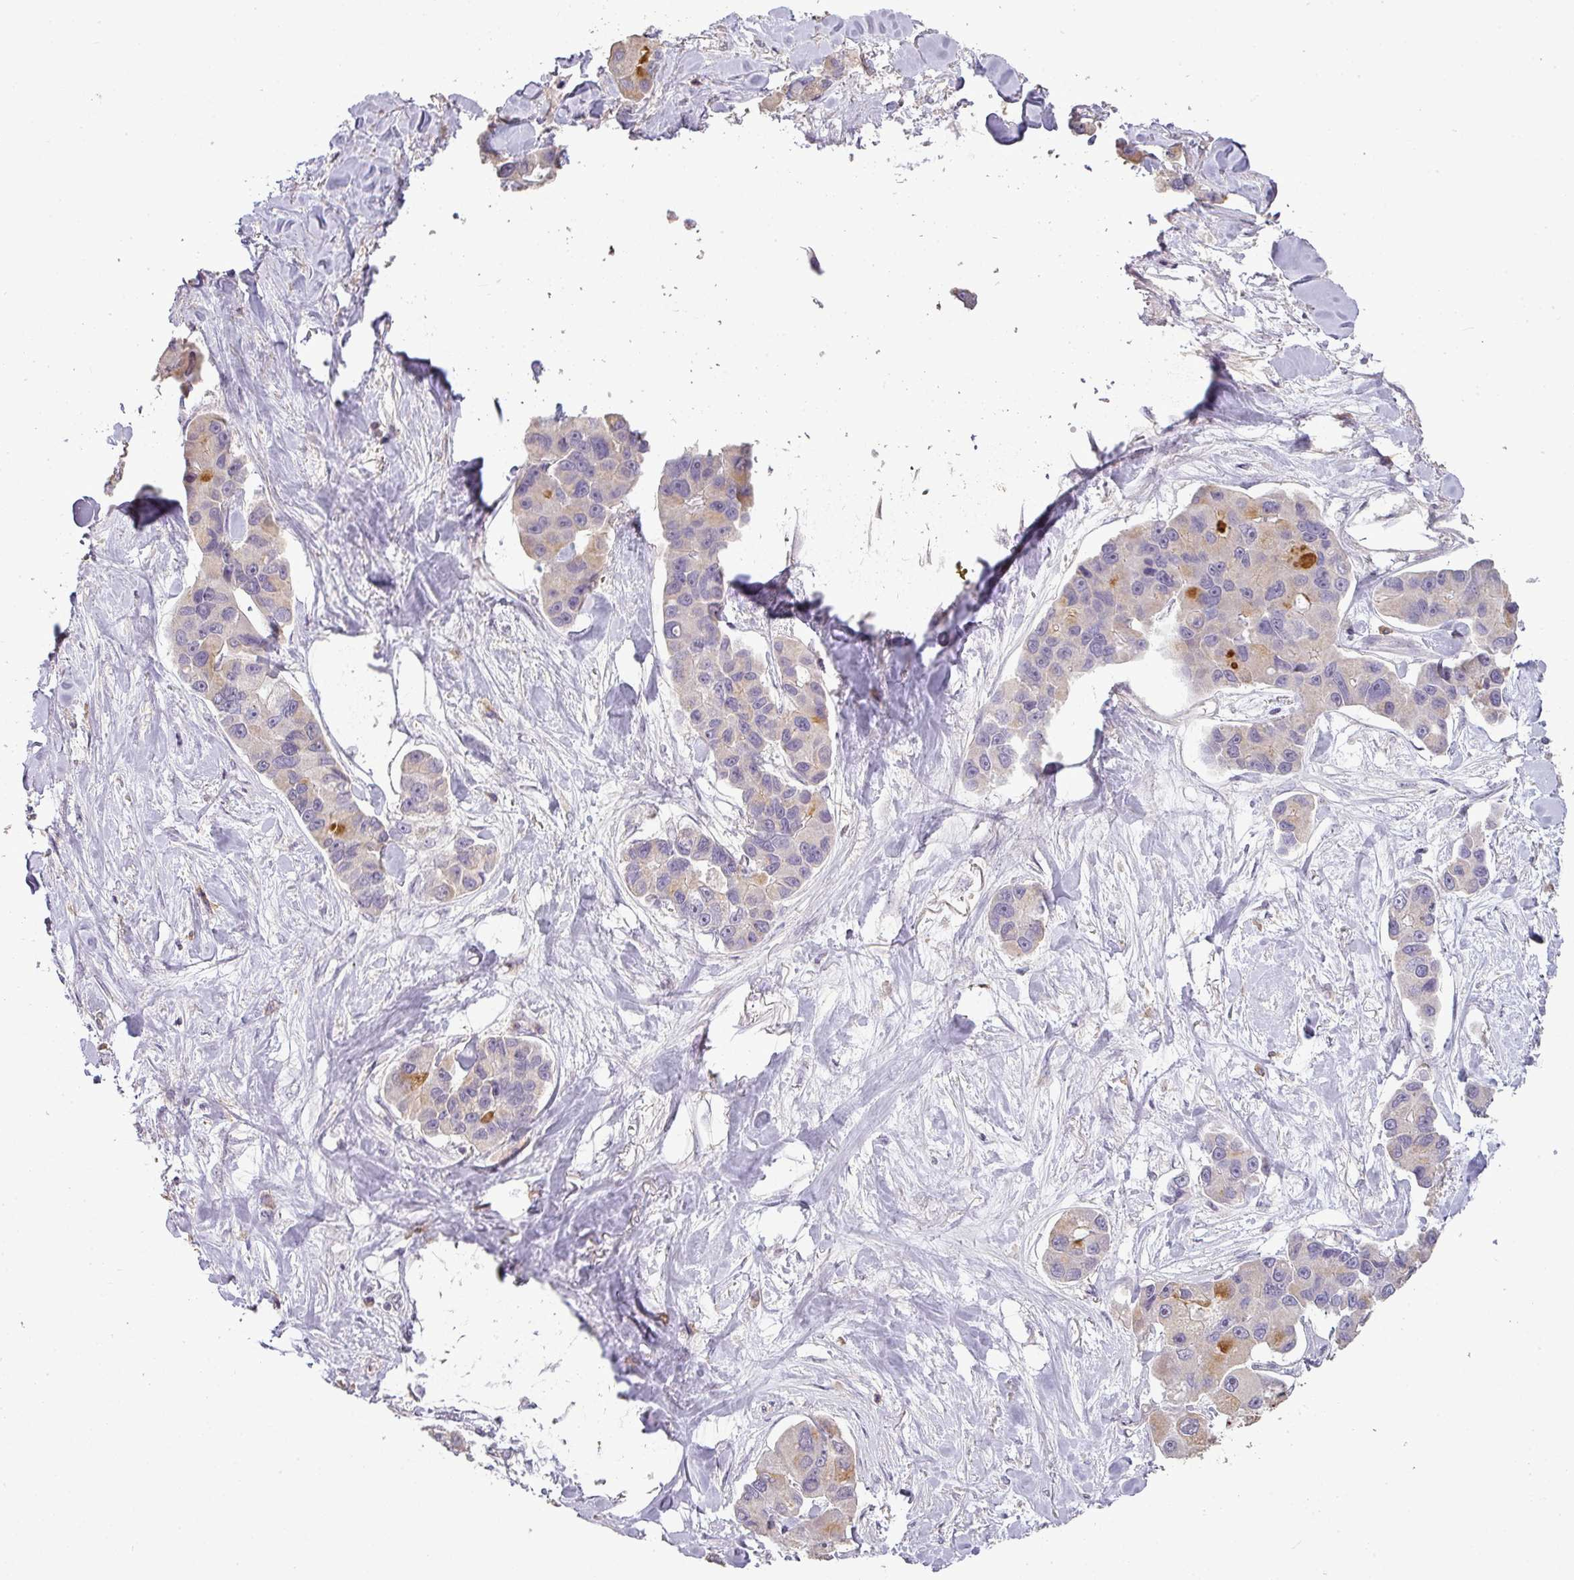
{"staining": {"intensity": "moderate", "quantity": "<25%", "location": "cytoplasmic/membranous"}, "tissue": "lung cancer", "cell_type": "Tumor cells", "image_type": "cancer", "snomed": [{"axis": "morphology", "description": "Adenocarcinoma, NOS"}, {"axis": "topography", "description": "Lung"}], "caption": "Immunohistochemical staining of lung cancer shows low levels of moderate cytoplasmic/membranous protein expression in about <25% of tumor cells.", "gene": "LY9", "patient": {"sex": "female", "age": 54}}